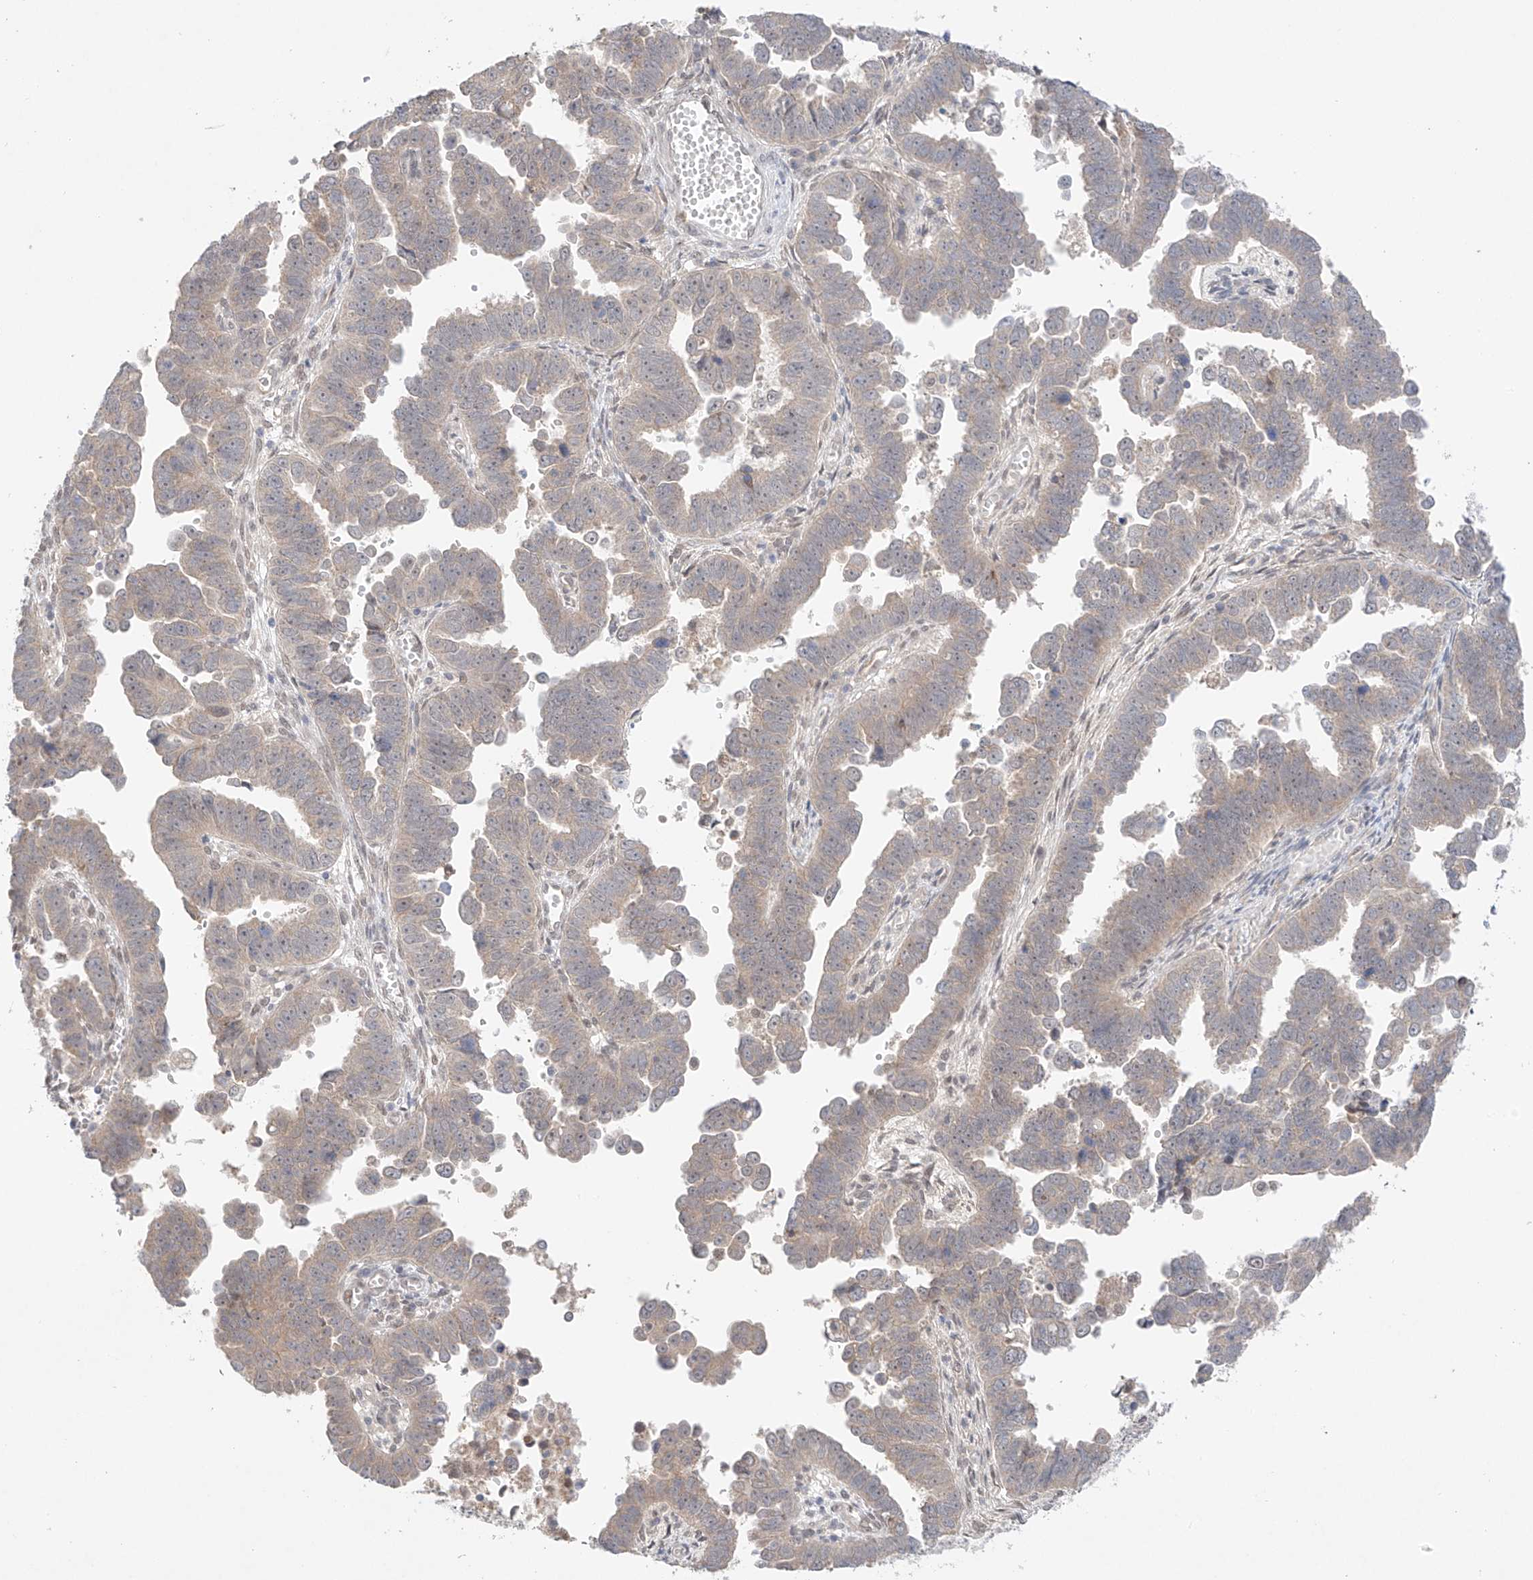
{"staining": {"intensity": "negative", "quantity": "none", "location": "none"}, "tissue": "endometrial cancer", "cell_type": "Tumor cells", "image_type": "cancer", "snomed": [{"axis": "morphology", "description": "Adenocarcinoma, NOS"}, {"axis": "topography", "description": "Endometrium"}], "caption": "There is no significant positivity in tumor cells of adenocarcinoma (endometrial).", "gene": "IL22RA2", "patient": {"sex": "female", "age": 75}}